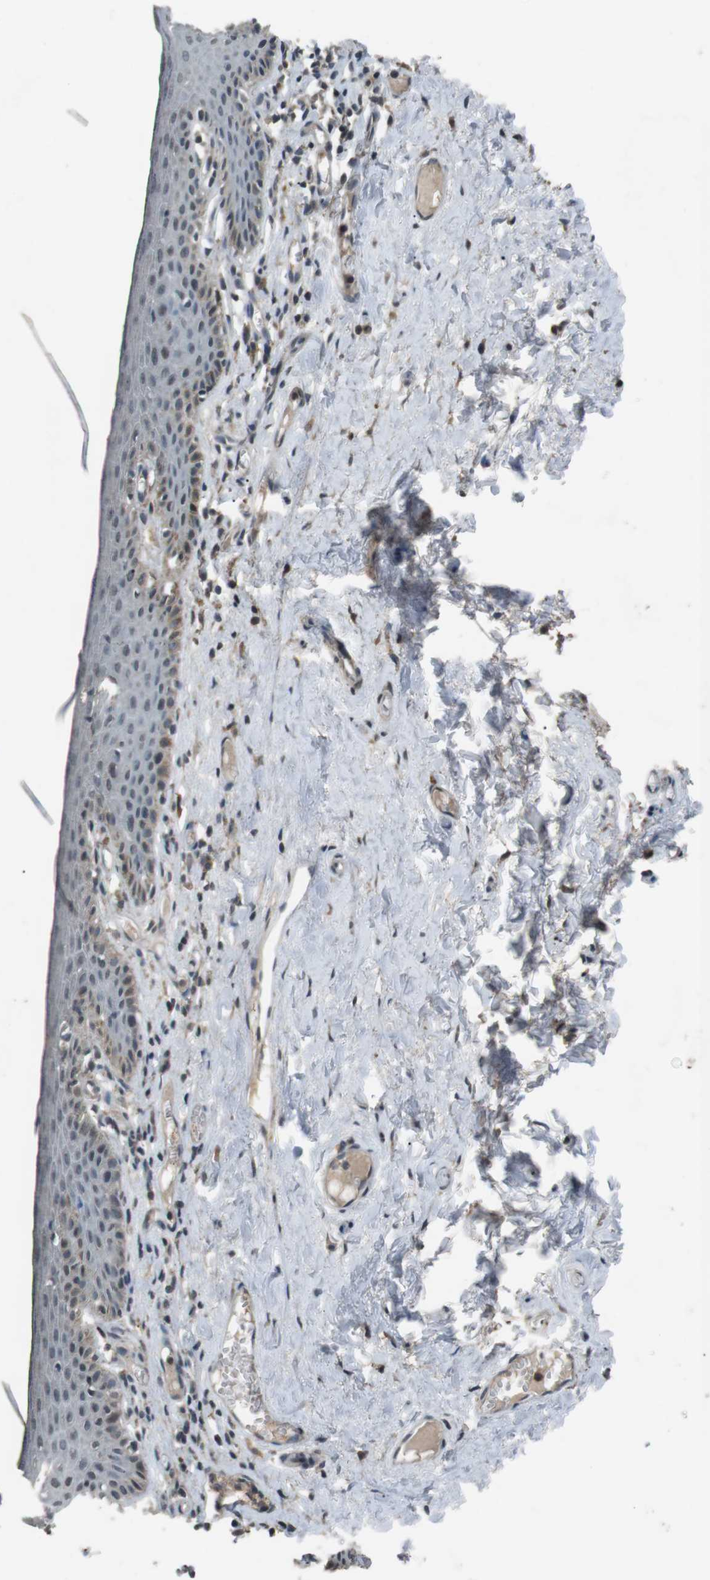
{"staining": {"intensity": "weak", "quantity": "<25%", "location": "cytoplasmic/membranous"}, "tissue": "skin", "cell_type": "Epidermal cells", "image_type": "normal", "snomed": [{"axis": "morphology", "description": "Normal tissue, NOS"}, {"axis": "topography", "description": "Adipose tissue"}, {"axis": "topography", "description": "Vascular tissue"}, {"axis": "topography", "description": "Anal"}, {"axis": "topography", "description": "Peripheral nerve tissue"}], "caption": "An image of skin stained for a protein demonstrates no brown staining in epidermal cells.", "gene": "NEK7", "patient": {"sex": "female", "age": 54}}